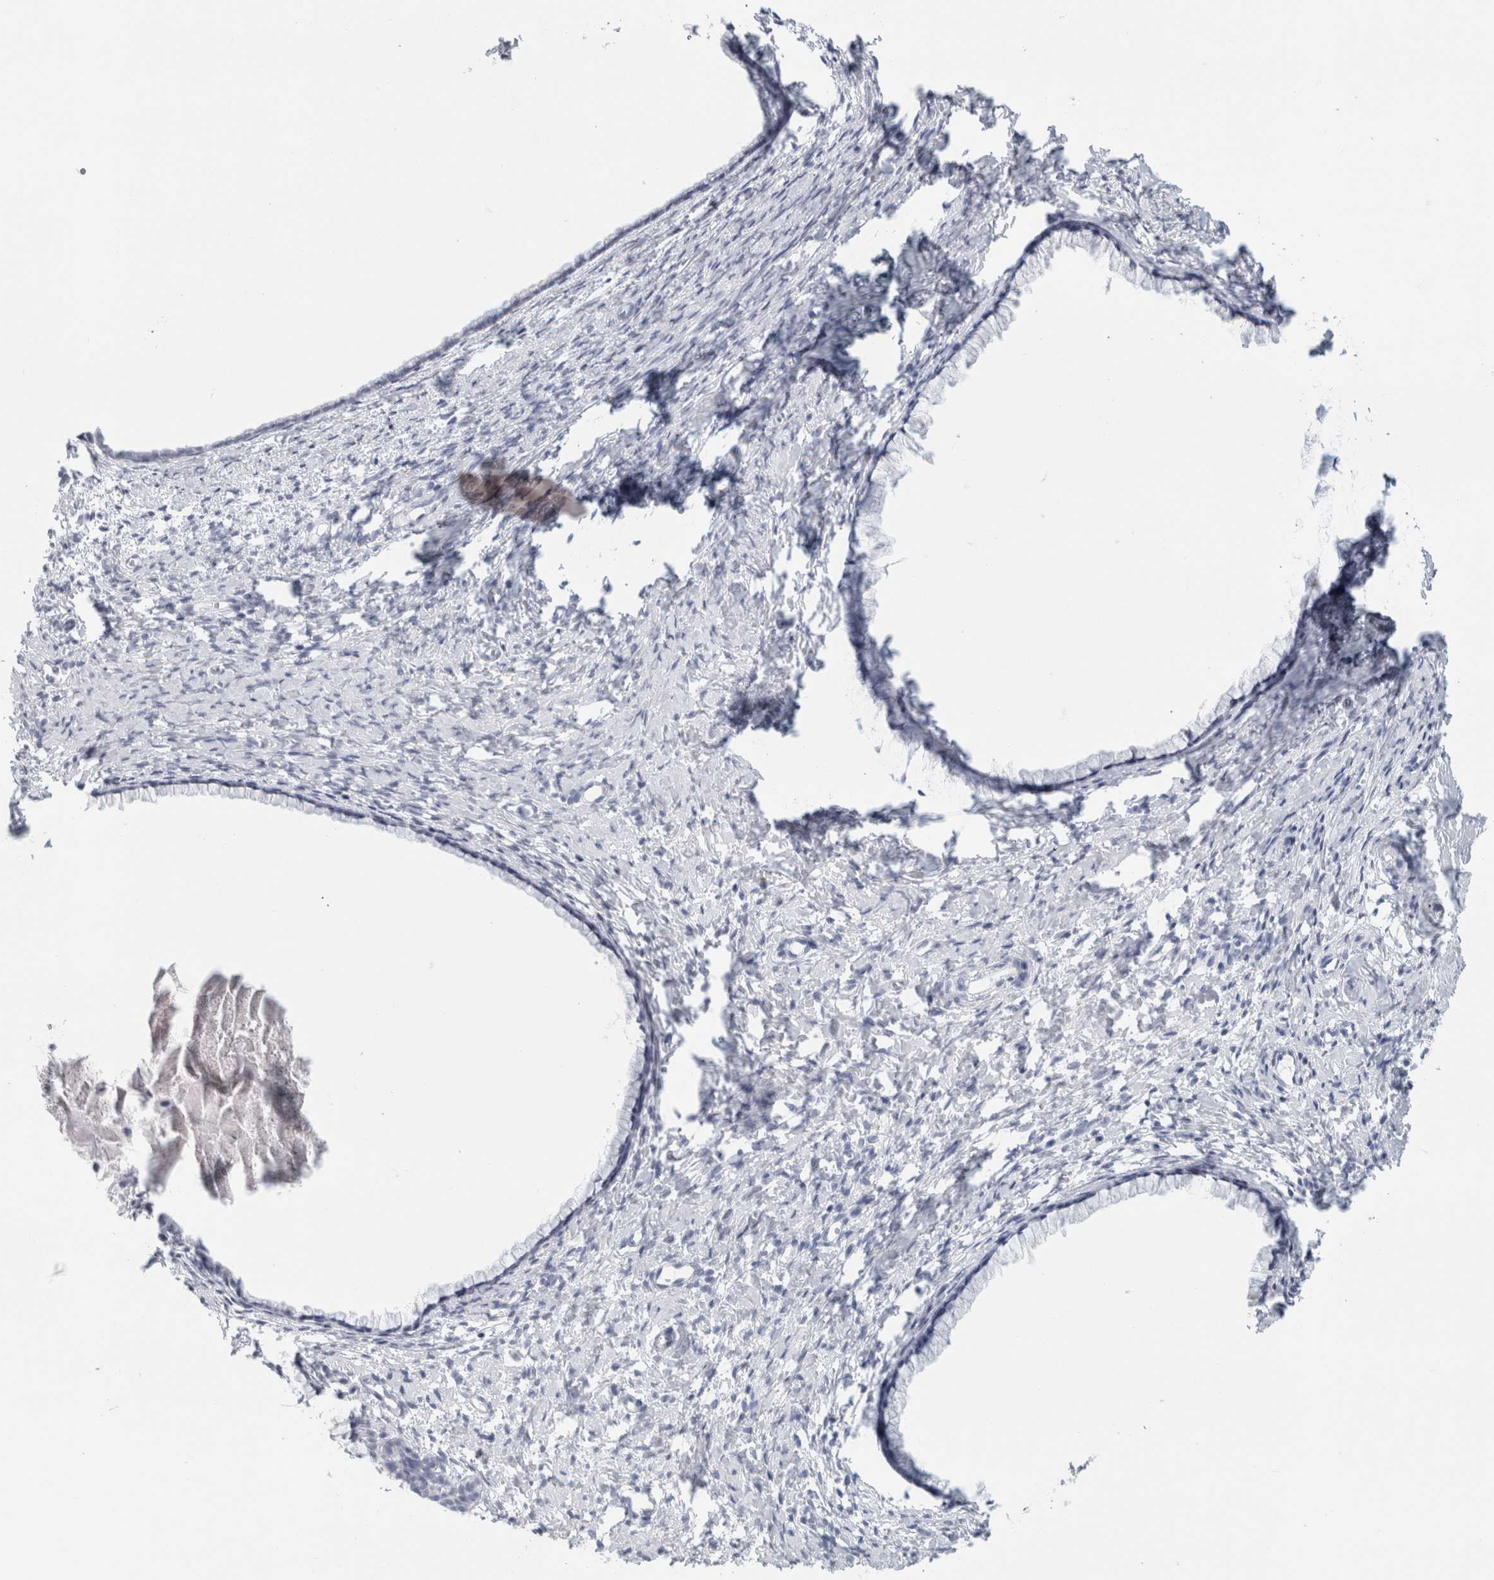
{"staining": {"intensity": "negative", "quantity": "none", "location": "none"}, "tissue": "cervix", "cell_type": "Glandular cells", "image_type": "normal", "snomed": [{"axis": "morphology", "description": "Normal tissue, NOS"}, {"axis": "topography", "description": "Cervix"}], "caption": "Cervix stained for a protein using IHC displays no staining glandular cells.", "gene": "CPE", "patient": {"sex": "female", "age": 75}}